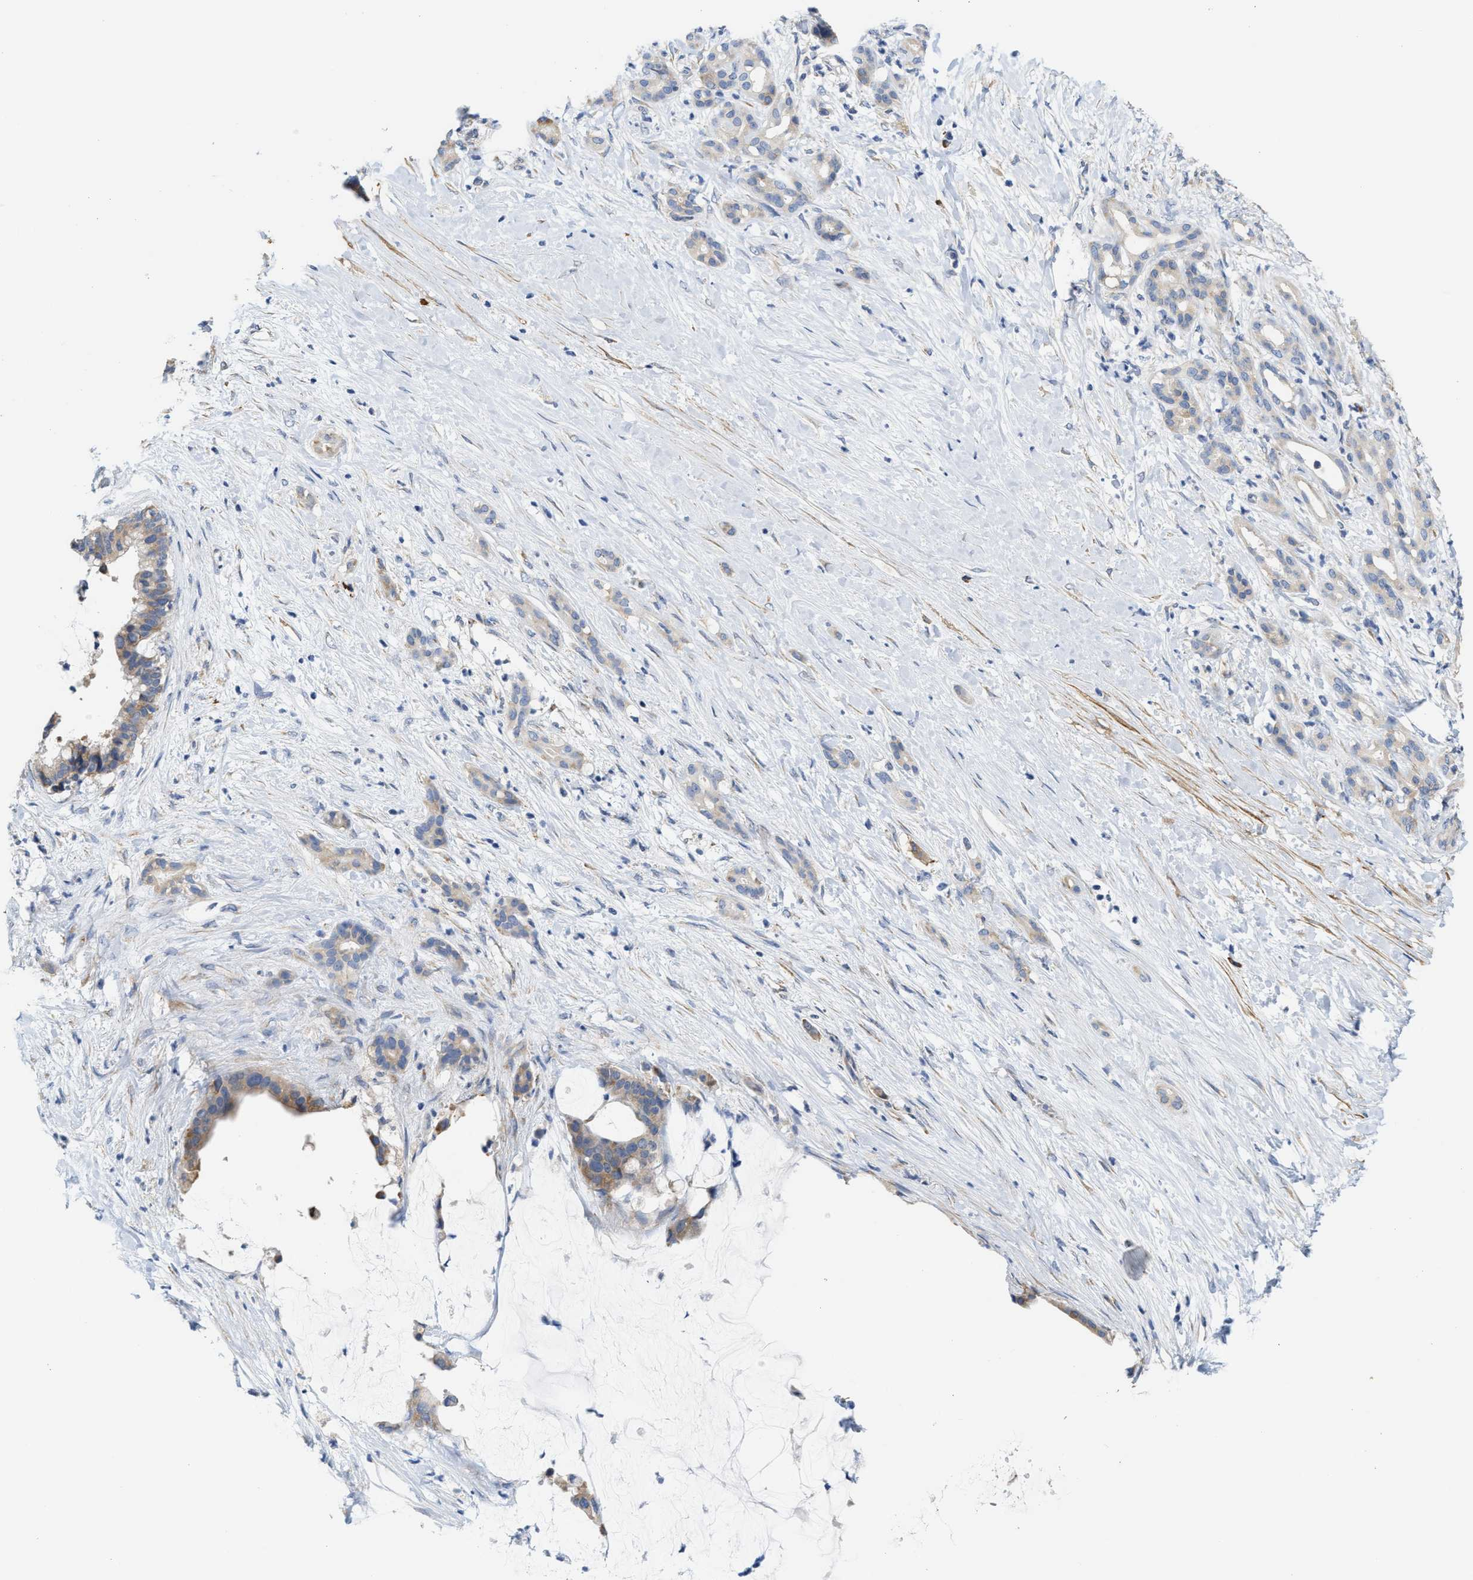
{"staining": {"intensity": "moderate", "quantity": "25%-75%", "location": "cytoplasmic/membranous"}, "tissue": "pancreatic cancer", "cell_type": "Tumor cells", "image_type": "cancer", "snomed": [{"axis": "morphology", "description": "Adenocarcinoma, NOS"}, {"axis": "topography", "description": "Pancreas"}], "caption": "Adenocarcinoma (pancreatic) stained for a protein demonstrates moderate cytoplasmic/membranous positivity in tumor cells.", "gene": "RYR2", "patient": {"sex": "male", "age": 41}}